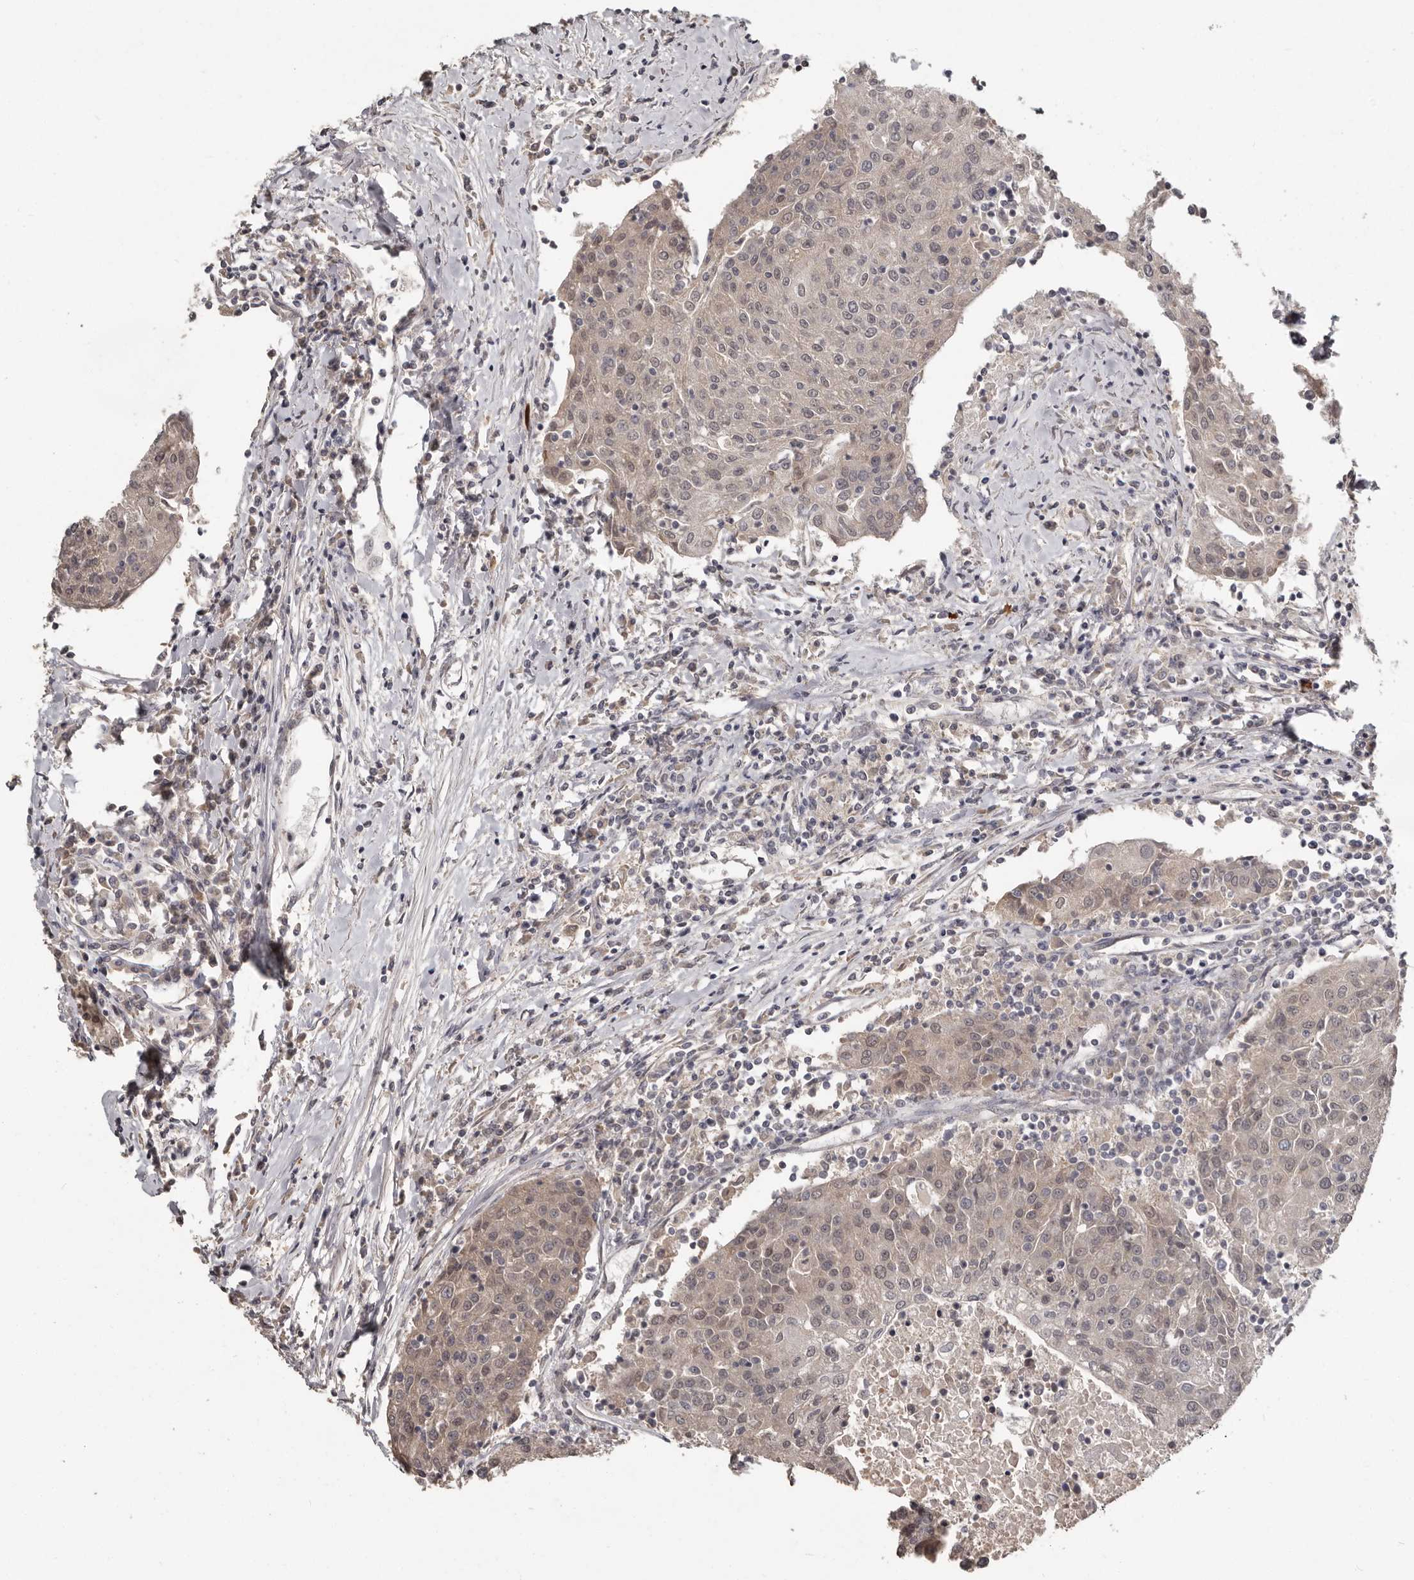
{"staining": {"intensity": "weak", "quantity": ">75%", "location": "cytoplasmic/membranous,nuclear"}, "tissue": "urothelial cancer", "cell_type": "Tumor cells", "image_type": "cancer", "snomed": [{"axis": "morphology", "description": "Urothelial carcinoma, High grade"}, {"axis": "topography", "description": "Urinary bladder"}], "caption": "High-power microscopy captured an IHC micrograph of urothelial carcinoma (high-grade), revealing weak cytoplasmic/membranous and nuclear positivity in about >75% of tumor cells. (brown staining indicates protein expression, while blue staining denotes nuclei).", "gene": "ZFP14", "patient": {"sex": "female", "age": 85}}